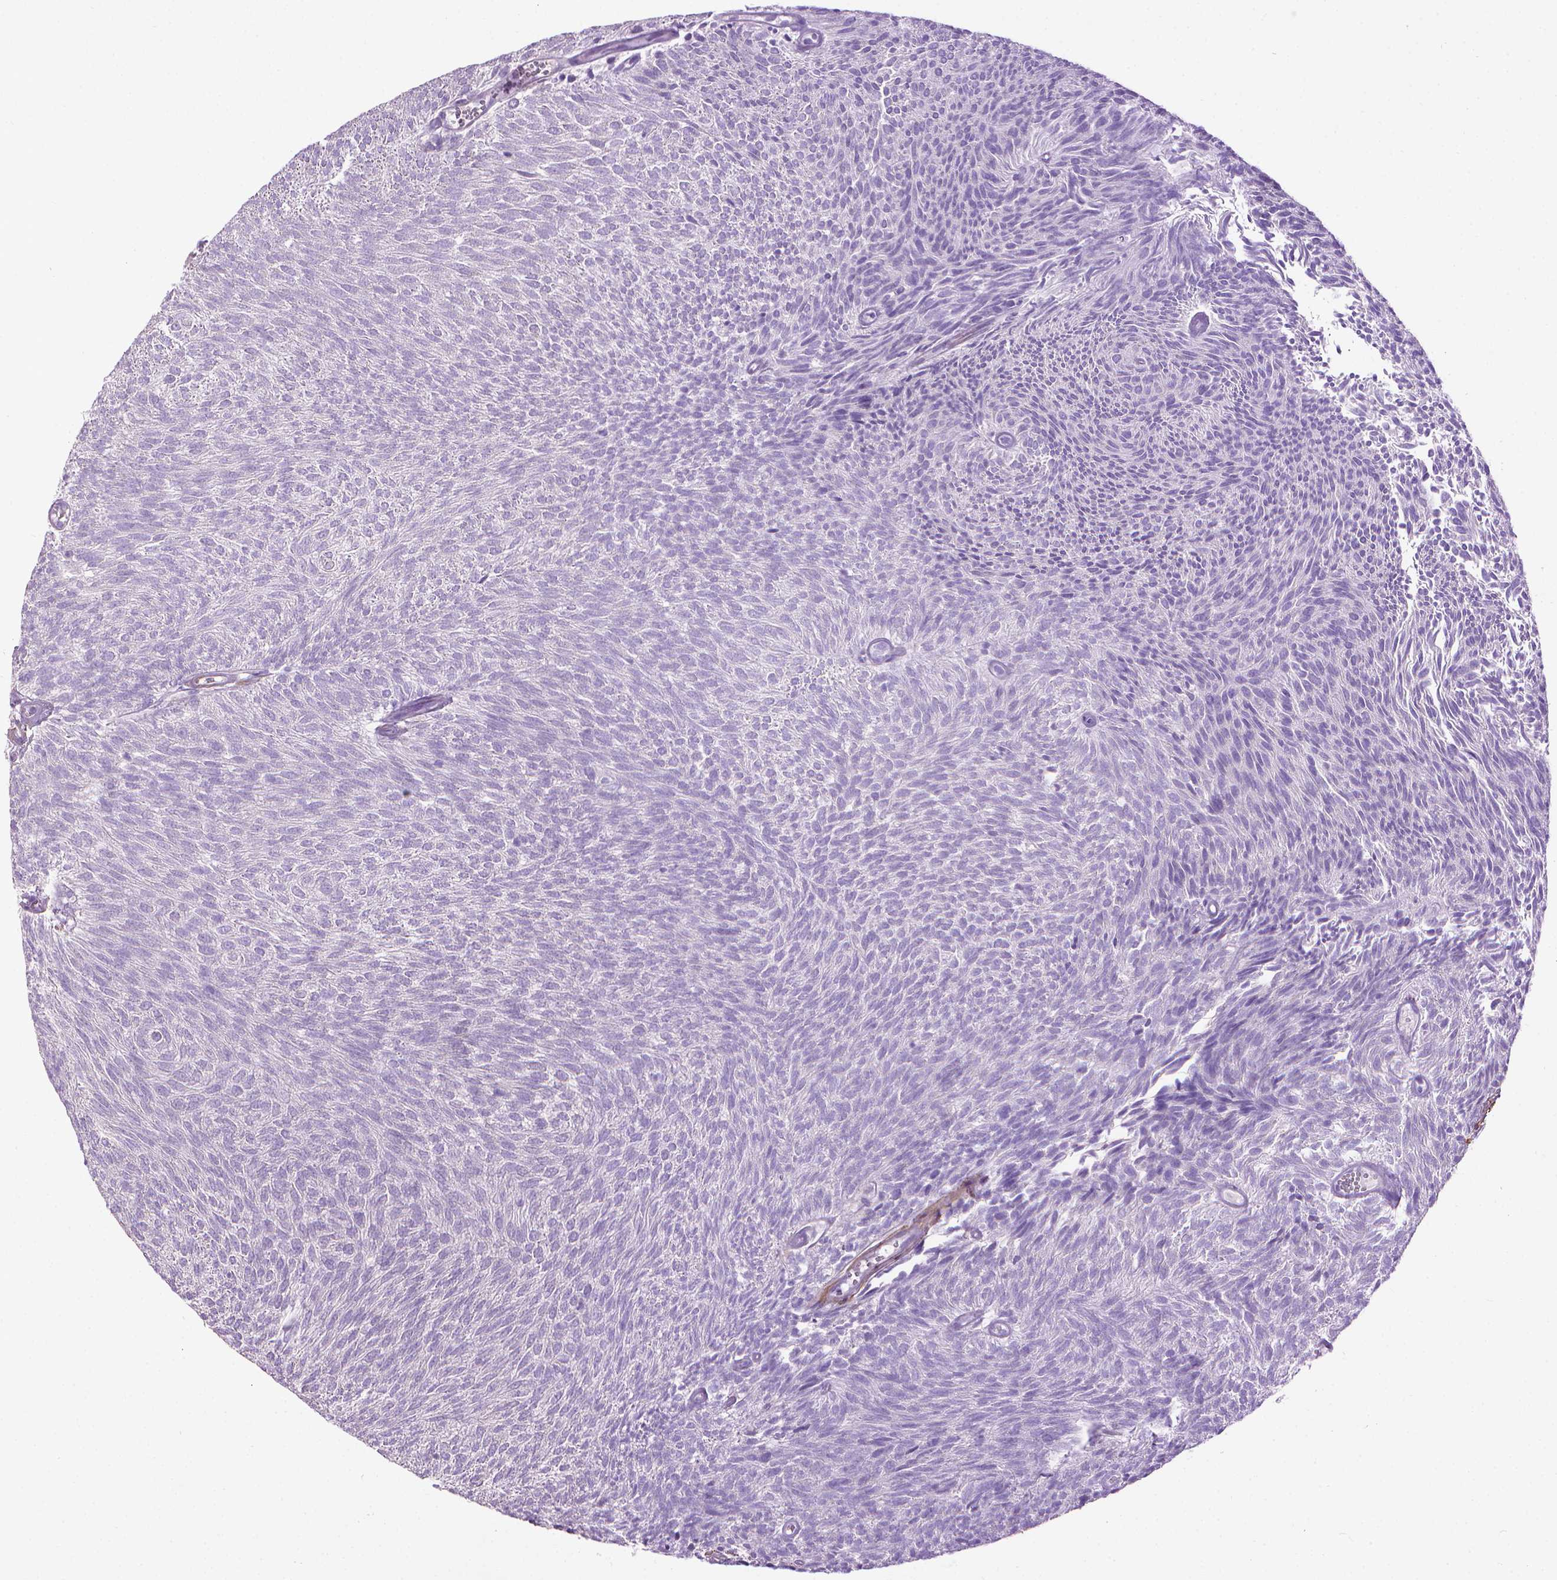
{"staining": {"intensity": "negative", "quantity": "none", "location": "none"}, "tissue": "urothelial cancer", "cell_type": "Tumor cells", "image_type": "cancer", "snomed": [{"axis": "morphology", "description": "Urothelial carcinoma, Low grade"}, {"axis": "topography", "description": "Urinary bladder"}], "caption": "Immunohistochemistry (IHC) histopathology image of neoplastic tissue: urothelial cancer stained with DAB (3,3'-diaminobenzidine) reveals no significant protein positivity in tumor cells.", "gene": "AQP10", "patient": {"sex": "male", "age": 77}}